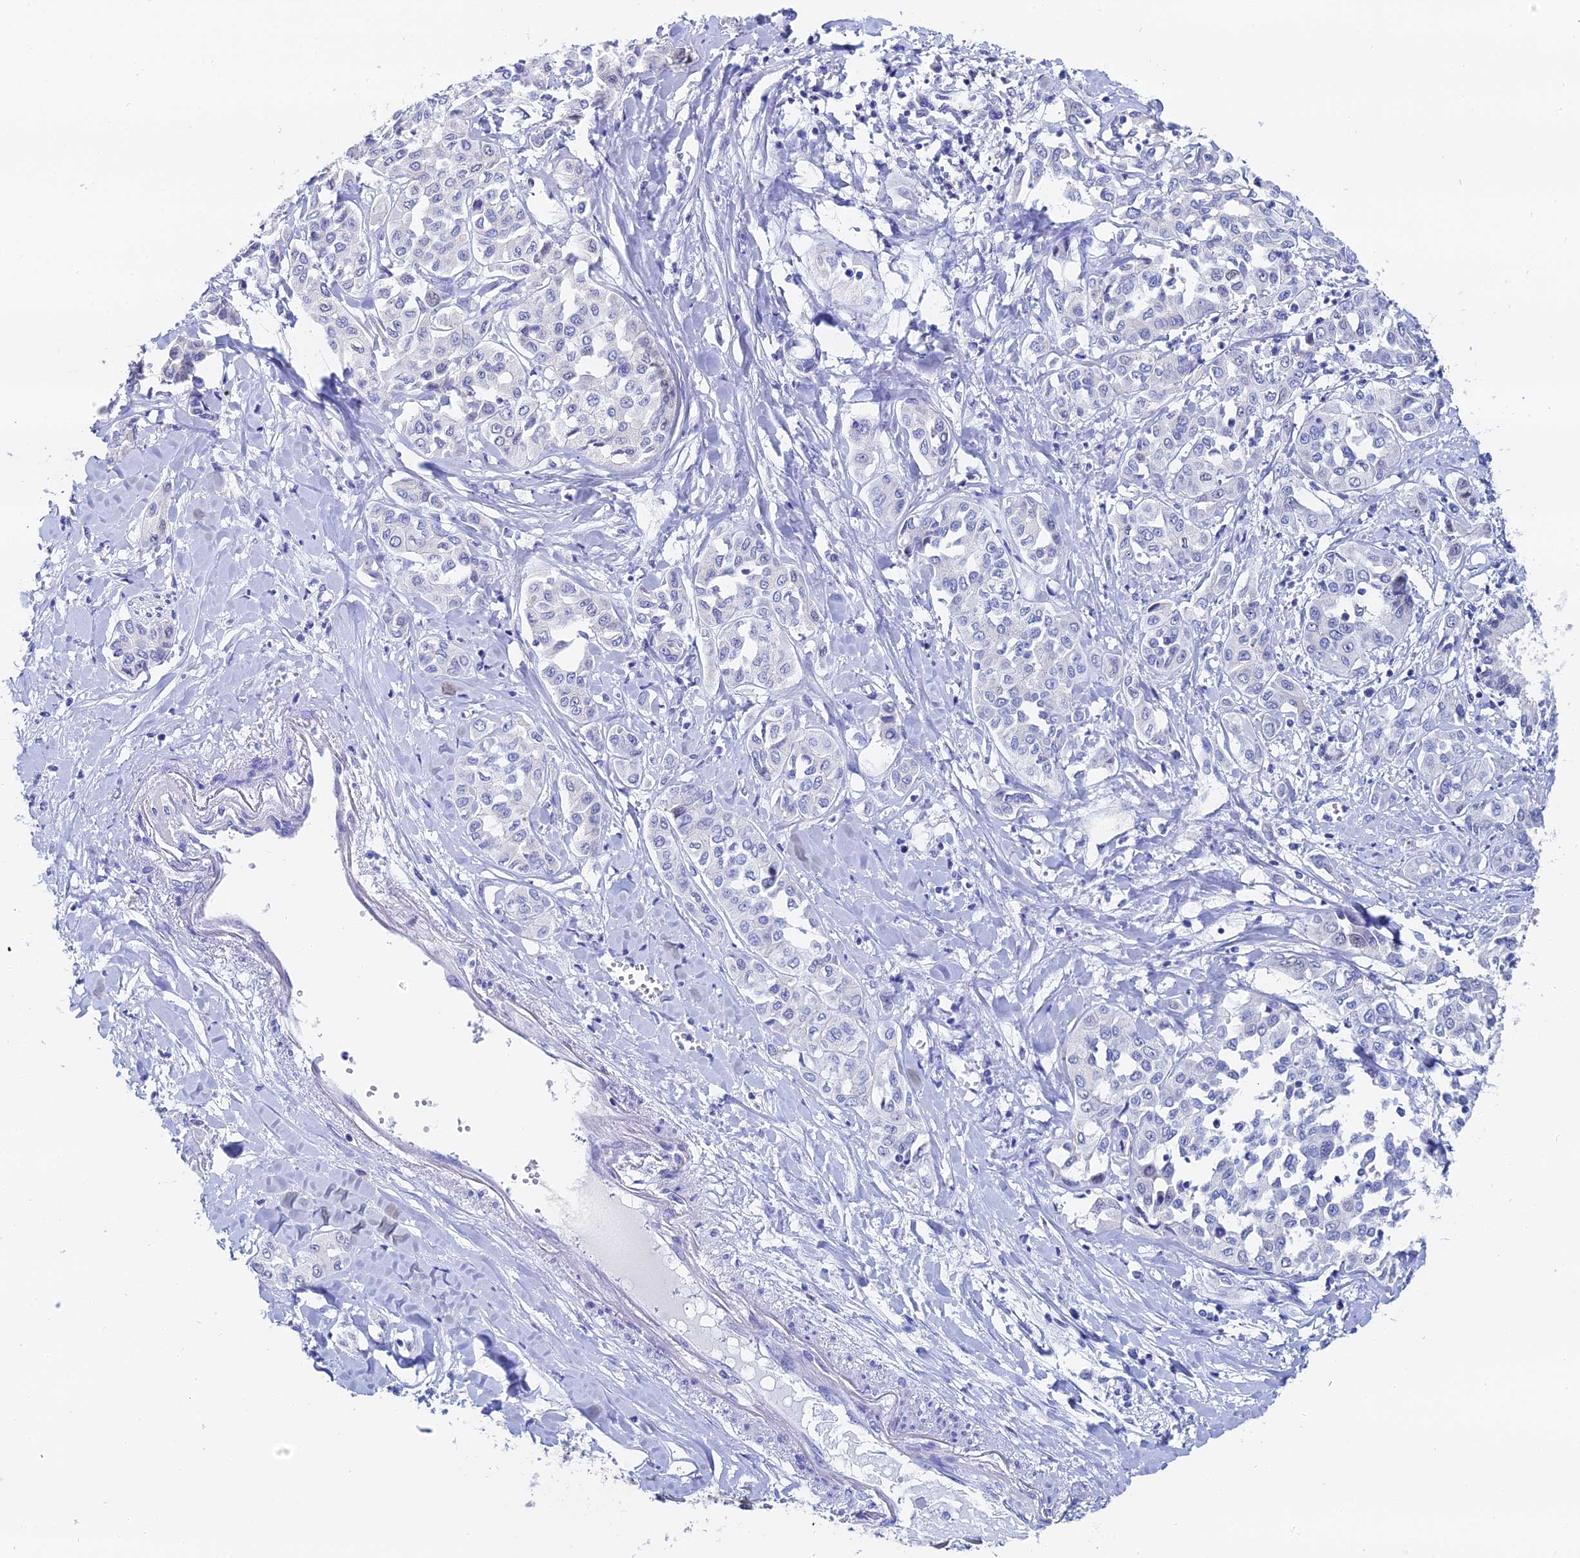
{"staining": {"intensity": "negative", "quantity": "none", "location": "none"}, "tissue": "liver cancer", "cell_type": "Tumor cells", "image_type": "cancer", "snomed": [{"axis": "morphology", "description": "Cholangiocarcinoma"}, {"axis": "topography", "description": "Liver"}], "caption": "Tumor cells show no significant protein staining in liver cancer (cholangiocarcinoma).", "gene": "OCM", "patient": {"sex": "female", "age": 77}}